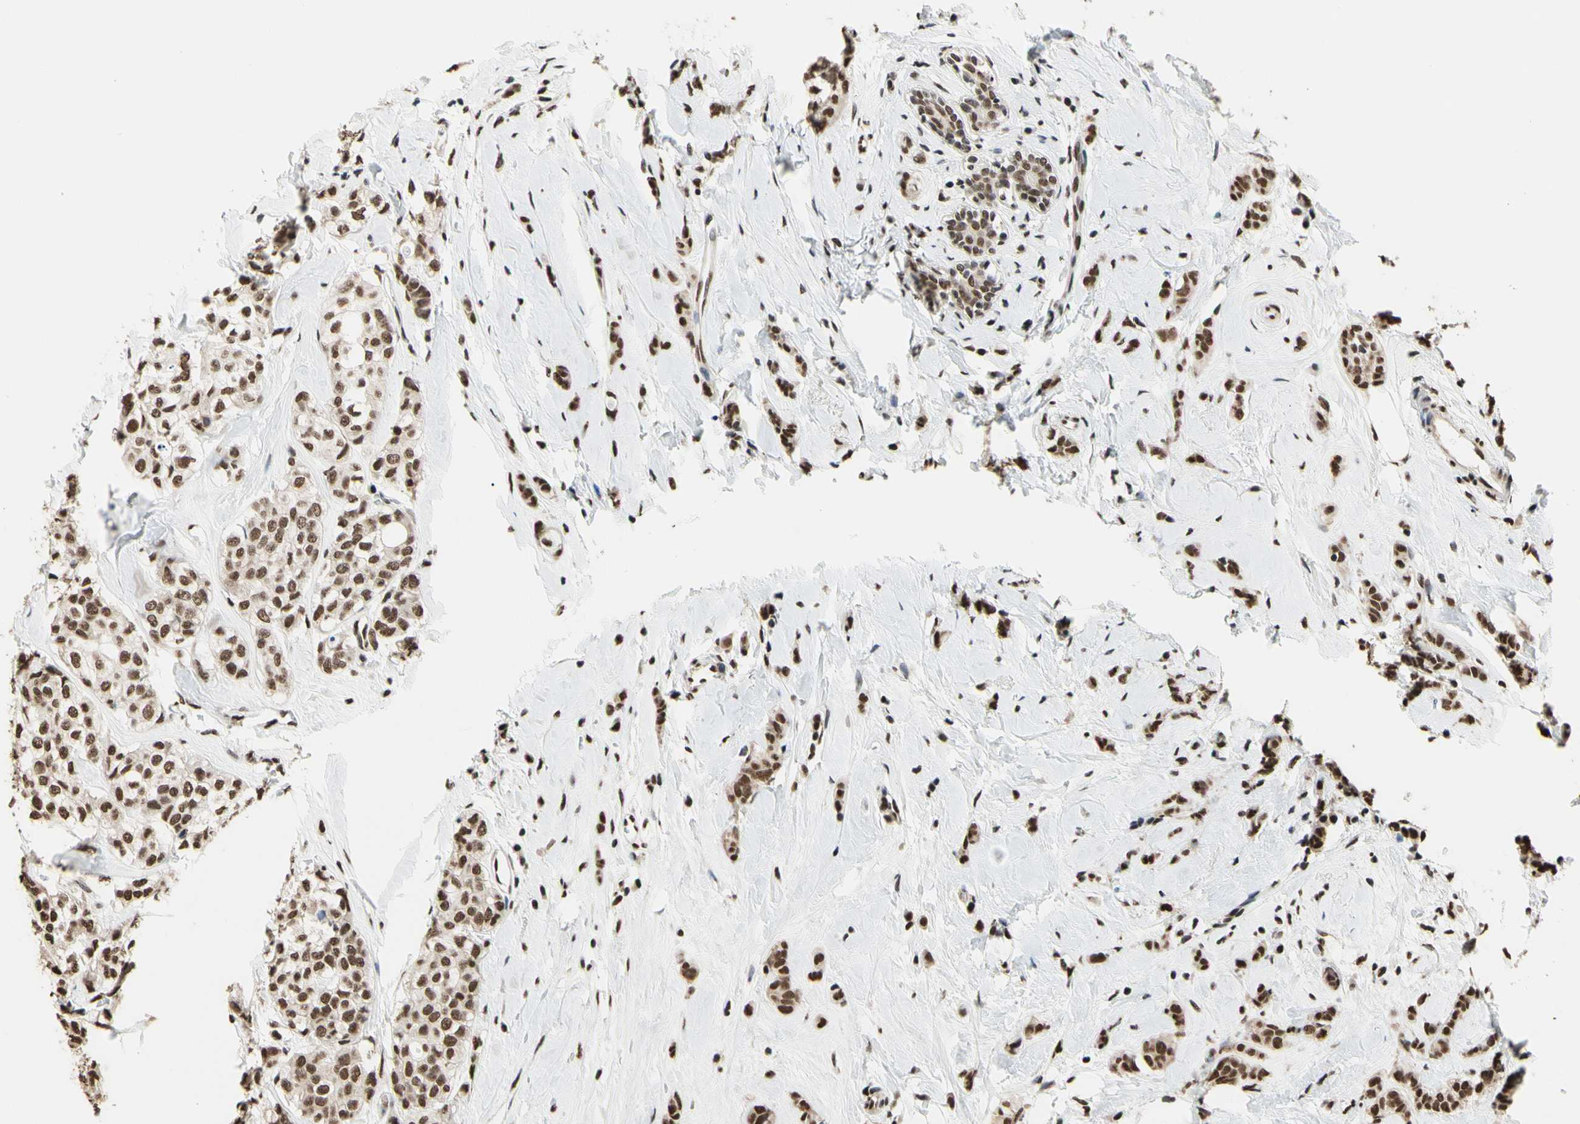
{"staining": {"intensity": "strong", "quantity": ">75%", "location": "nuclear"}, "tissue": "breast cancer", "cell_type": "Tumor cells", "image_type": "cancer", "snomed": [{"axis": "morphology", "description": "Lobular carcinoma"}, {"axis": "topography", "description": "Breast"}], "caption": "Protein staining of breast cancer tissue reveals strong nuclear expression in about >75% of tumor cells.", "gene": "HNRNPK", "patient": {"sex": "female", "age": 60}}